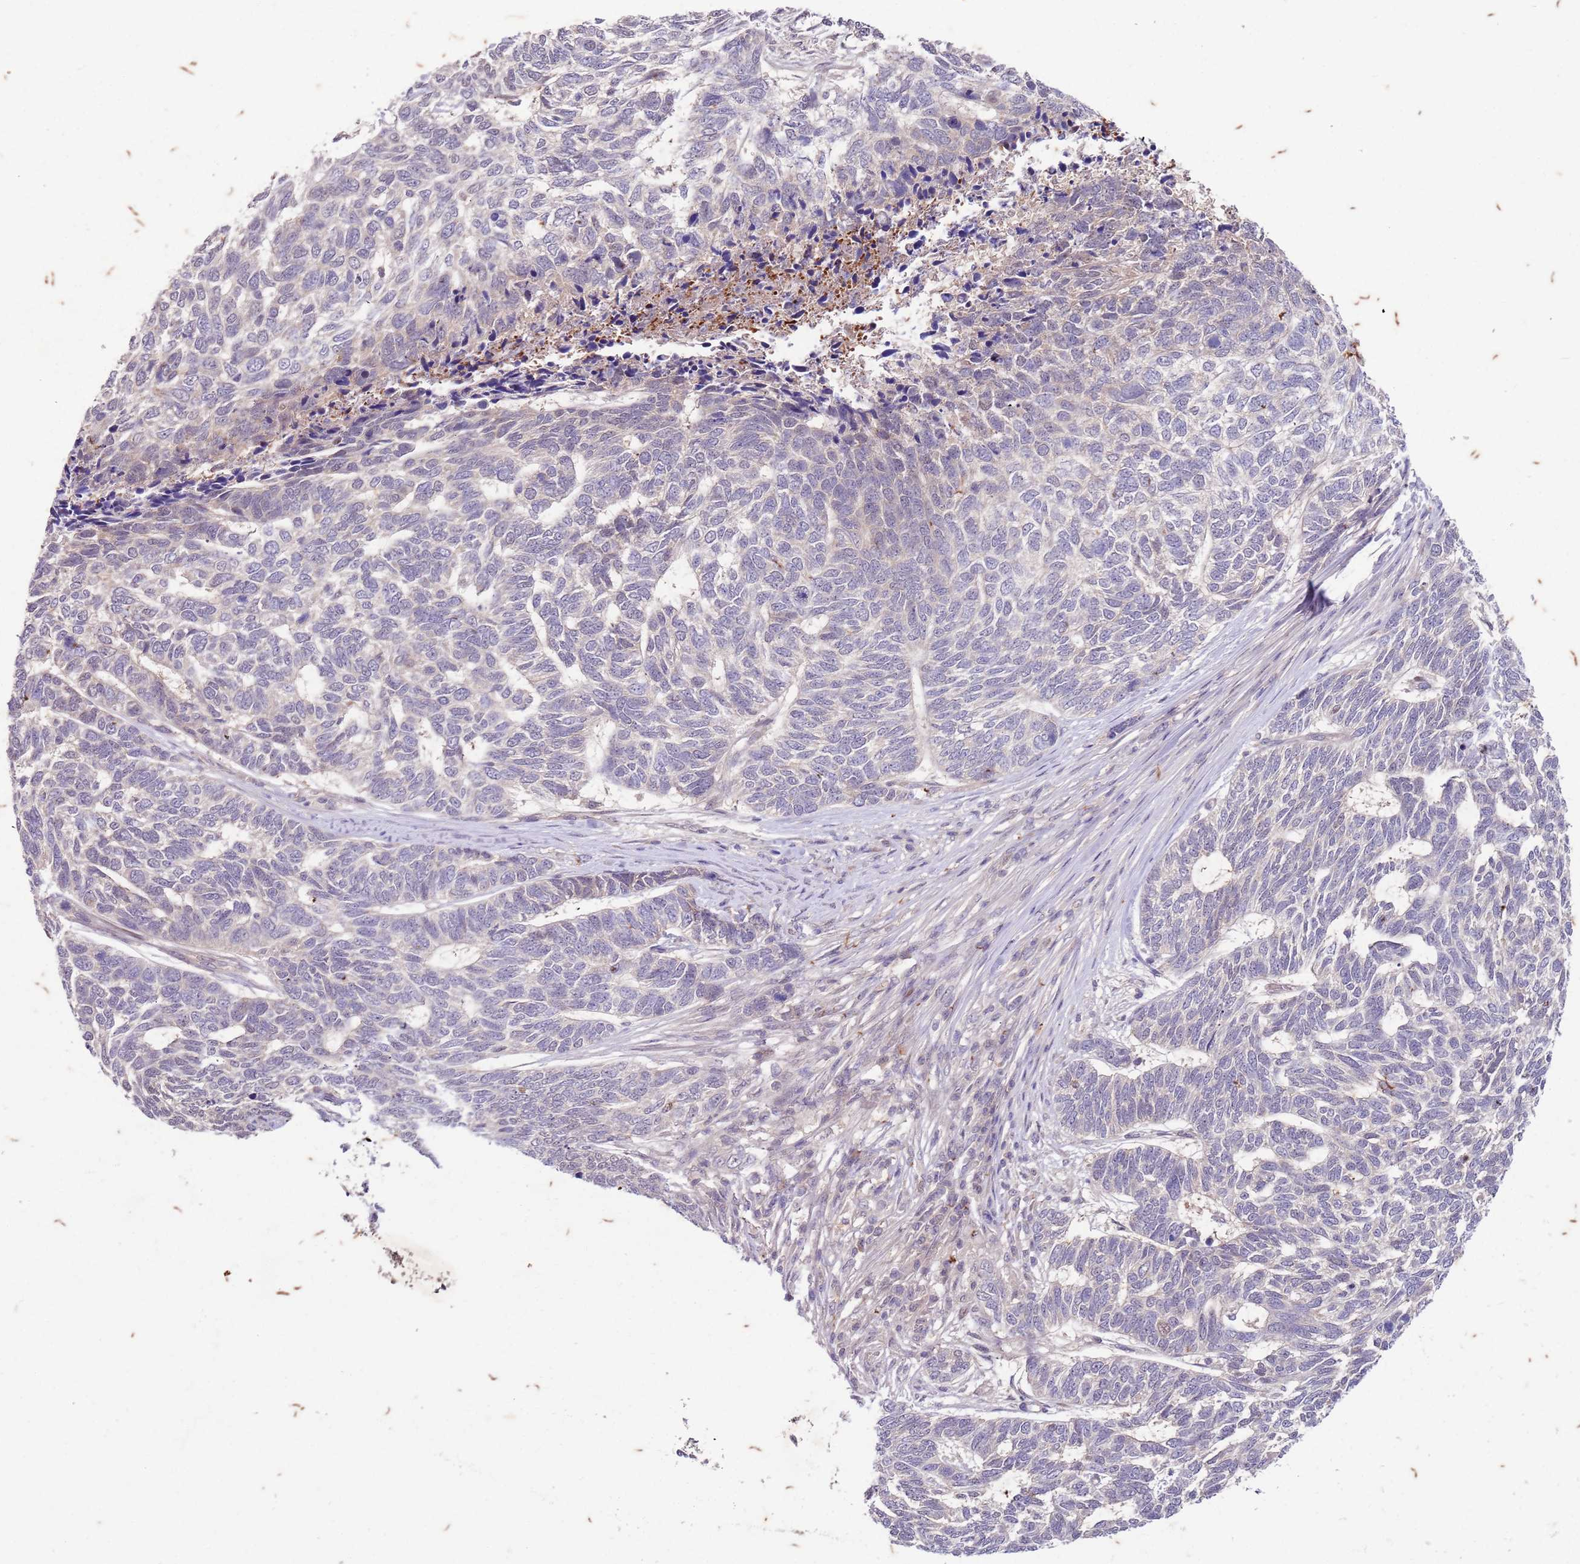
{"staining": {"intensity": "negative", "quantity": "none", "location": "none"}, "tissue": "skin cancer", "cell_type": "Tumor cells", "image_type": "cancer", "snomed": [{"axis": "morphology", "description": "Basal cell carcinoma"}, {"axis": "topography", "description": "Skin"}], "caption": "Immunohistochemical staining of human basal cell carcinoma (skin) displays no significant positivity in tumor cells.", "gene": "RAPGEF3", "patient": {"sex": "female", "age": 65}}